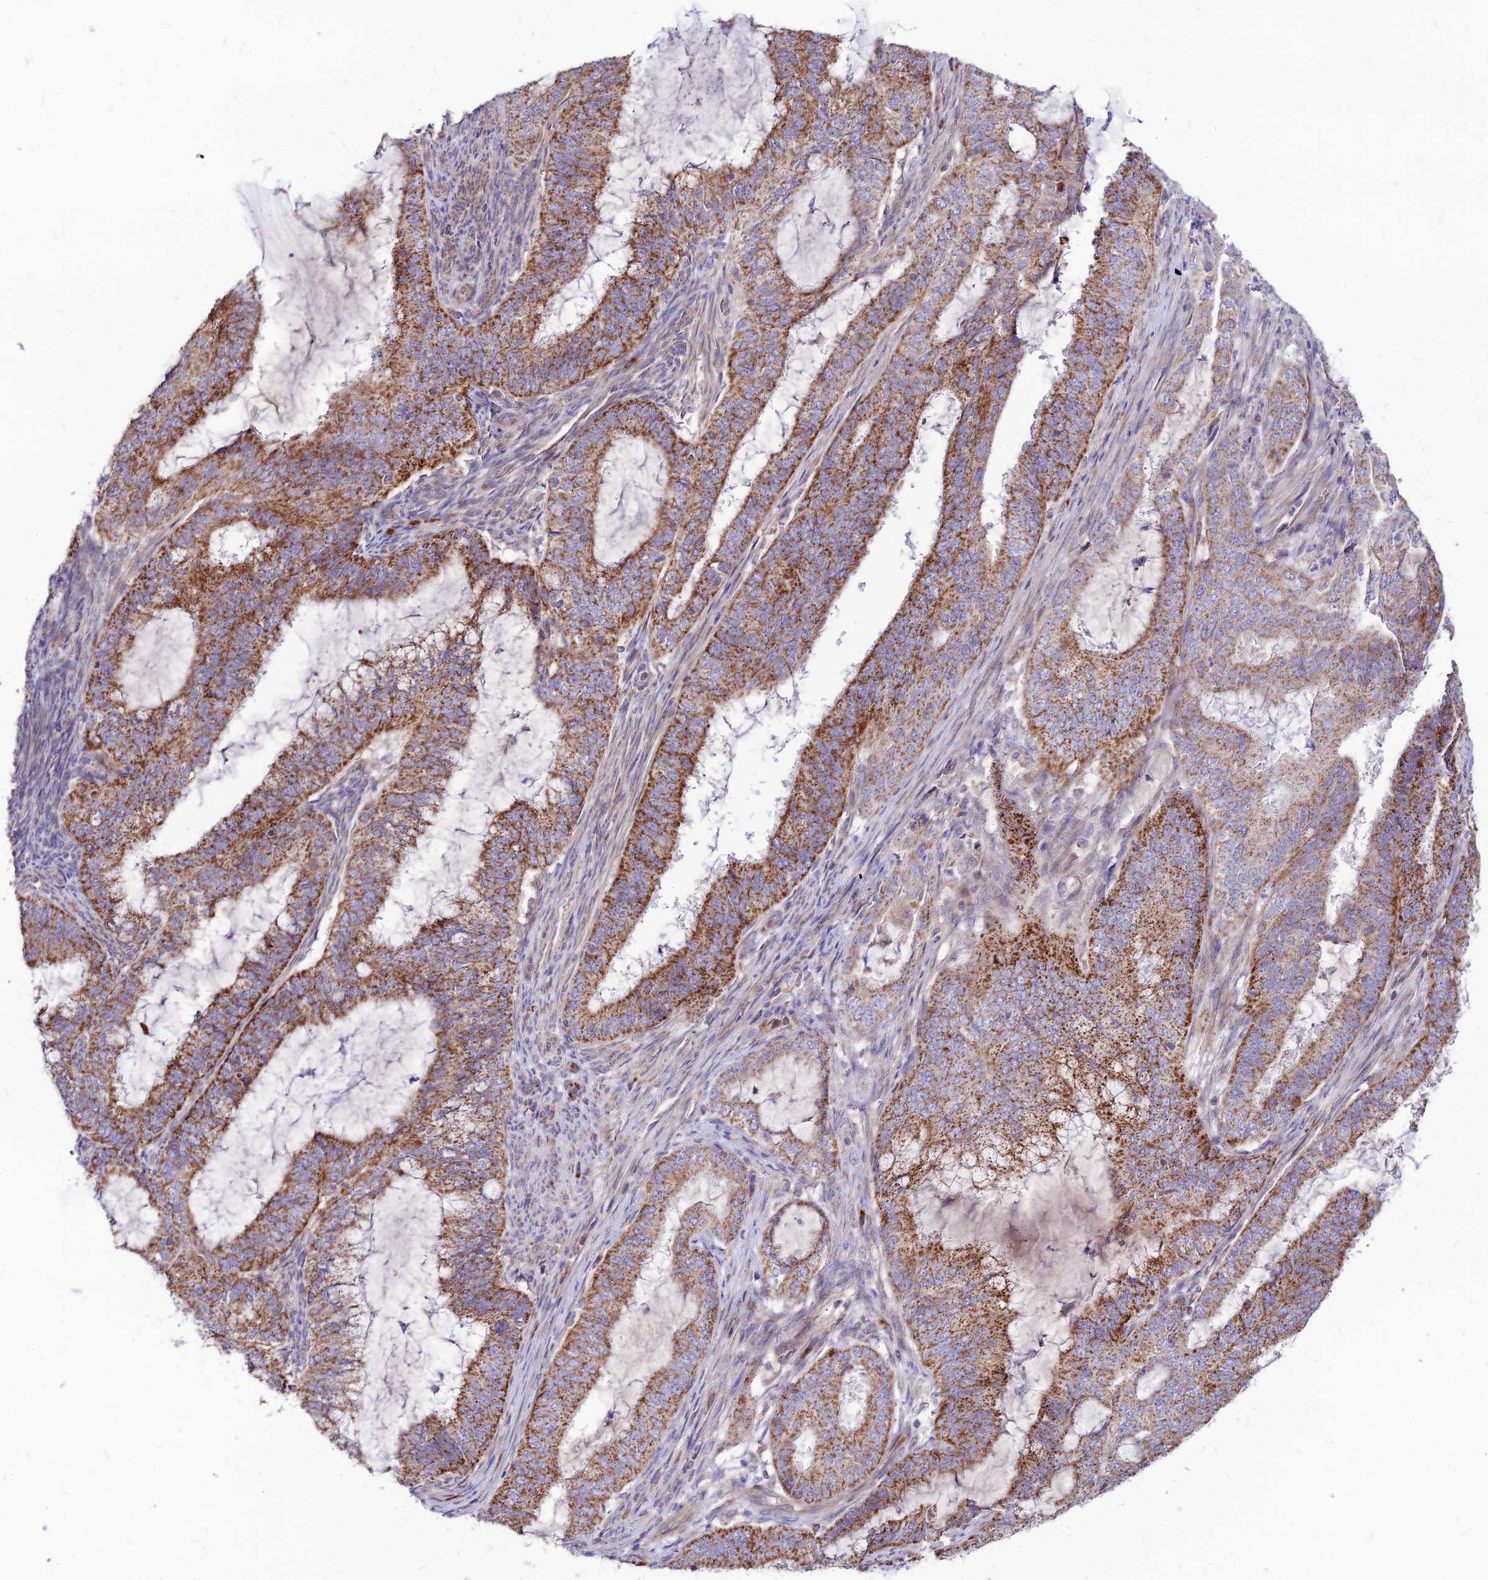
{"staining": {"intensity": "moderate", "quantity": ">75%", "location": "cytoplasmic/membranous"}, "tissue": "endometrial cancer", "cell_type": "Tumor cells", "image_type": "cancer", "snomed": [{"axis": "morphology", "description": "Adenocarcinoma, NOS"}, {"axis": "topography", "description": "Endometrium"}], "caption": "Immunohistochemistry (IHC) photomicrograph of human endometrial cancer (adenocarcinoma) stained for a protein (brown), which demonstrates medium levels of moderate cytoplasmic/membranous positivity in approximately >75% of tumor cells.", "gene": "ECI1", "patient": {"sex": "female", "age": 51}}